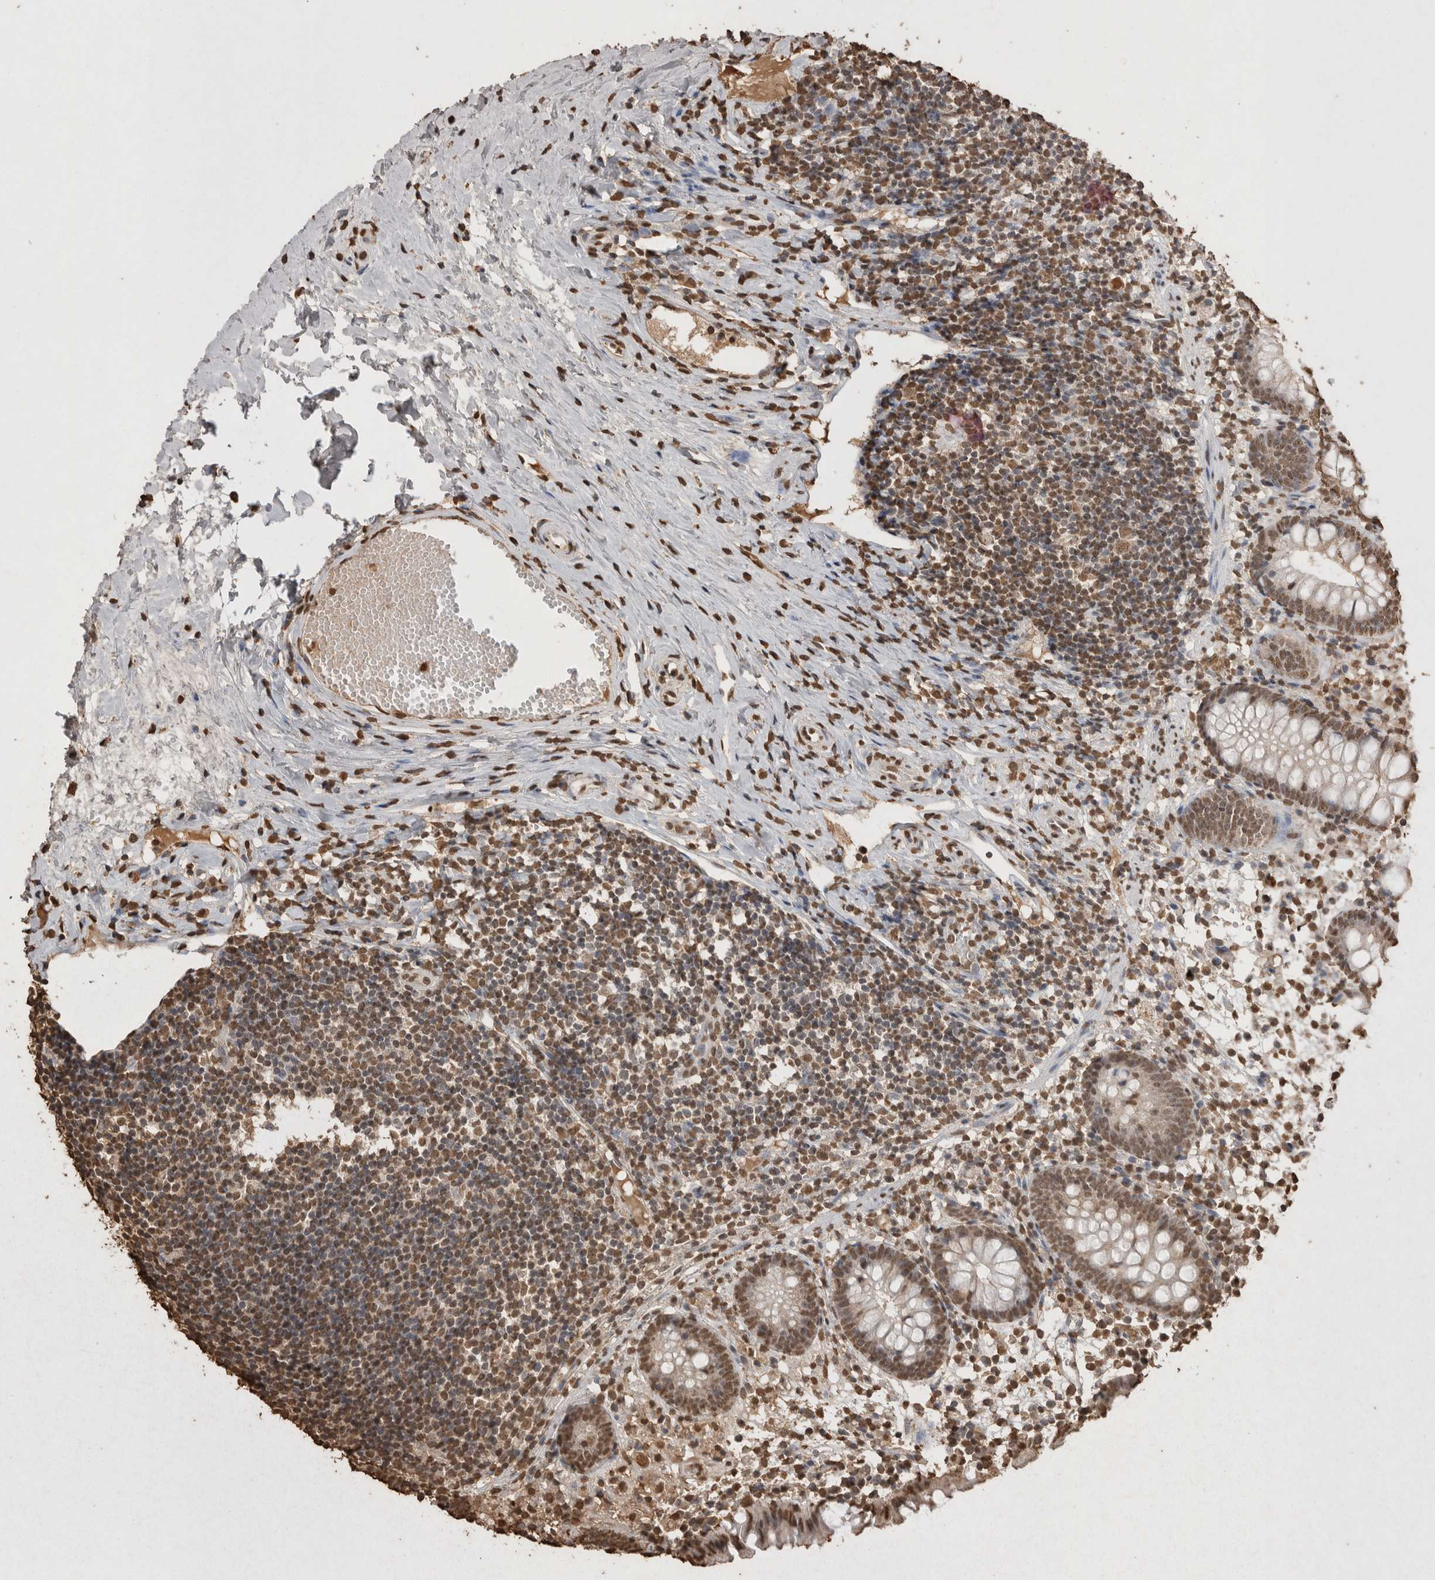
{"staining": {"intensity": "moderate", "quantity": ">75%", "location": "nuclear"}, "tissue": "appendix", "cell_type": "Glandular cells", "image_type": "normal", "snomed": [{"axis": "morphology", "description": "Normal tissue, NOS"}, {"axis": "topography", "description": "Appendix"}], "caption": "Protein staining of unremarkable appendix shows moderate nuclear expression in approximately >75% of glandular cells. Ihc stains the protein in brown and the nuclei are stained blue.", "gene": "POU5F1", "patient": {"sex": "female", "age": 20}}